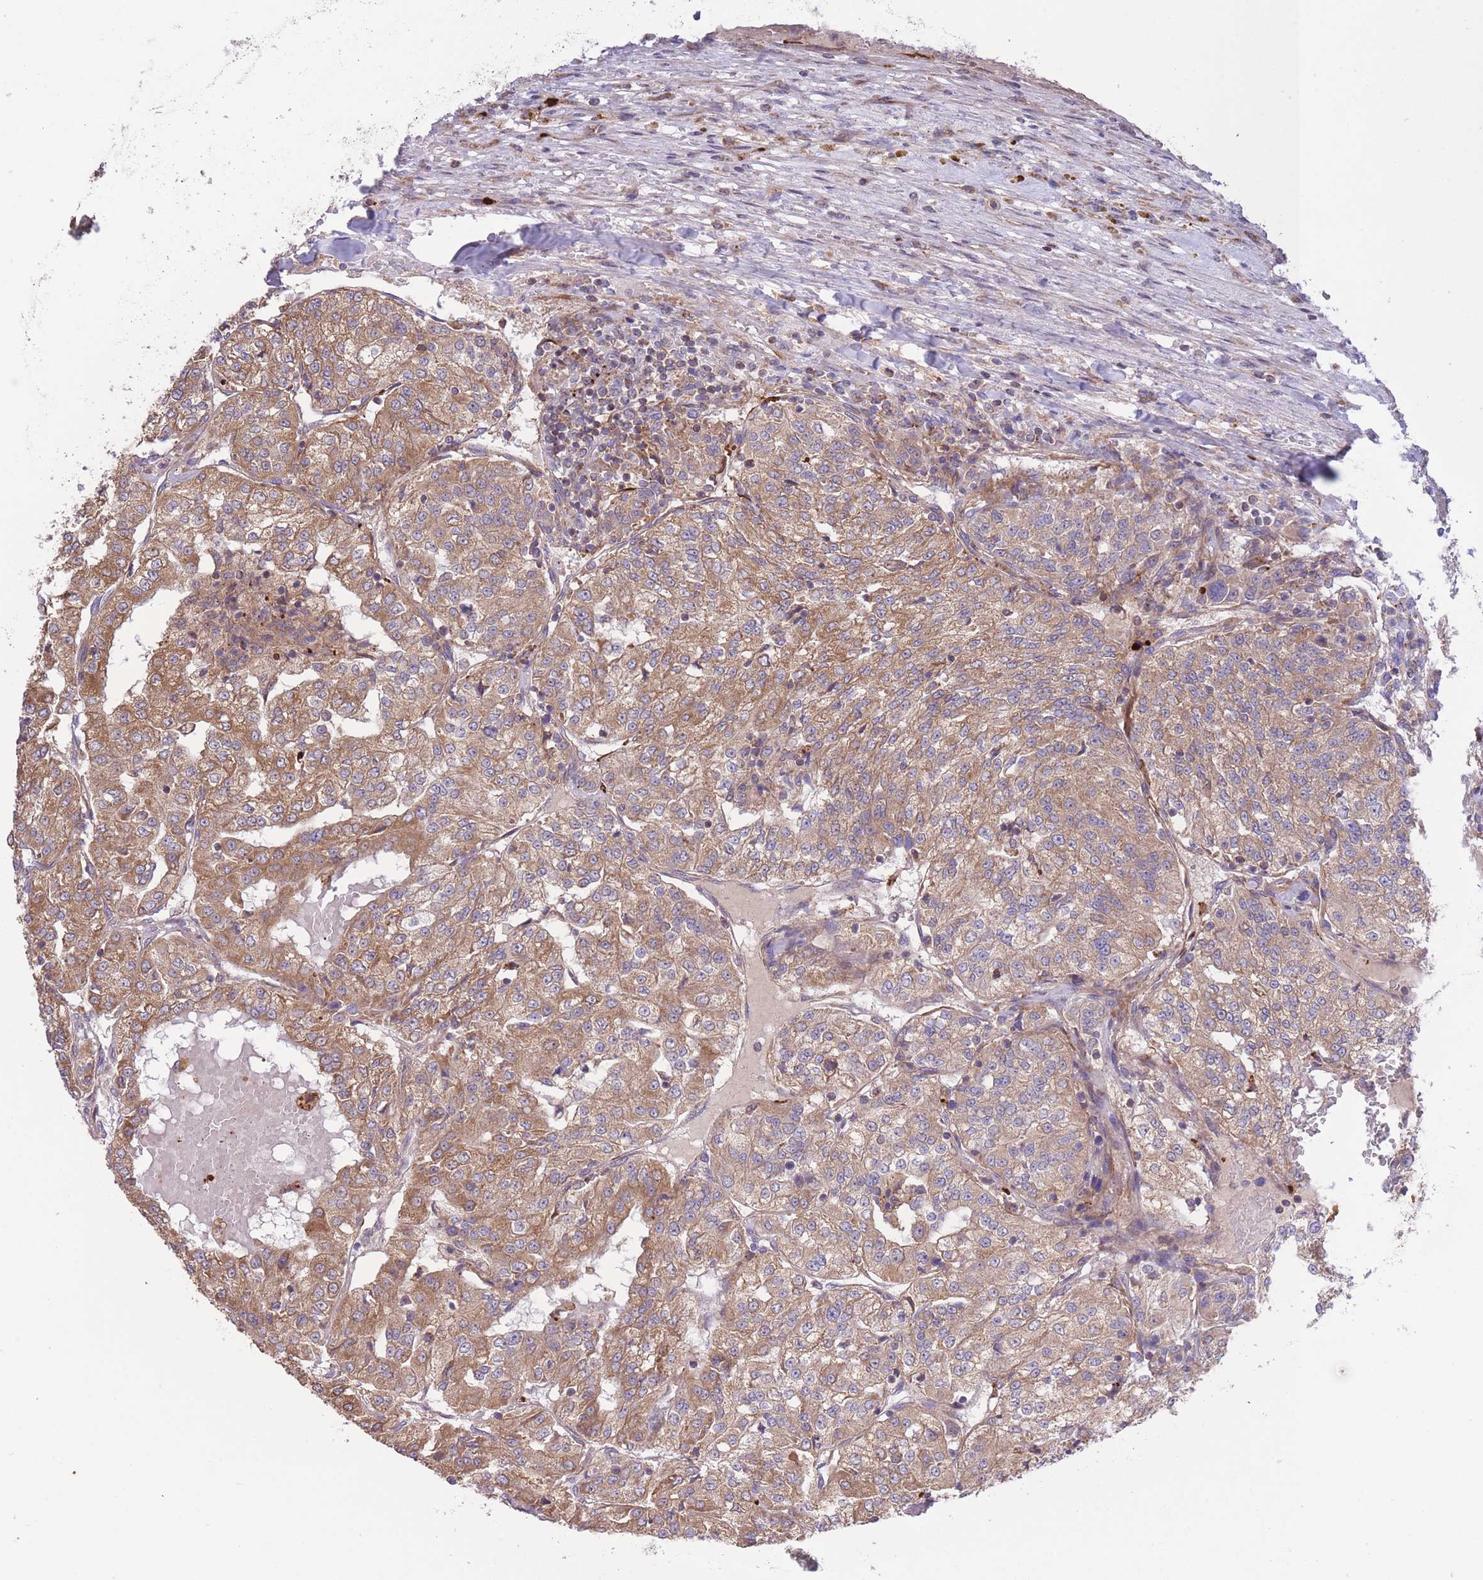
{"staining": {"intensity": "moderate", "quantity": ">75%", "location": "cytoplasmic/membranous"}, "tissue": "renal cancer", "cell_type": "Tumor cells", "image_type": "cancer", "snomed": [{"axis": "morphology", "description": "Adenocarcinoma, NOS"}, {"axis": "topography", "description": "Kidney"}], "caption": "Immunohistochemistry photomicrograph of human renal cancer stained for a protein (brown), which exhibits medium levels of moderate cytoplasmic/membranous expression in approximately >75% of tumor cells.", "gene": "ATP13A2", "patient": {"sex": "female", "age": 63}}